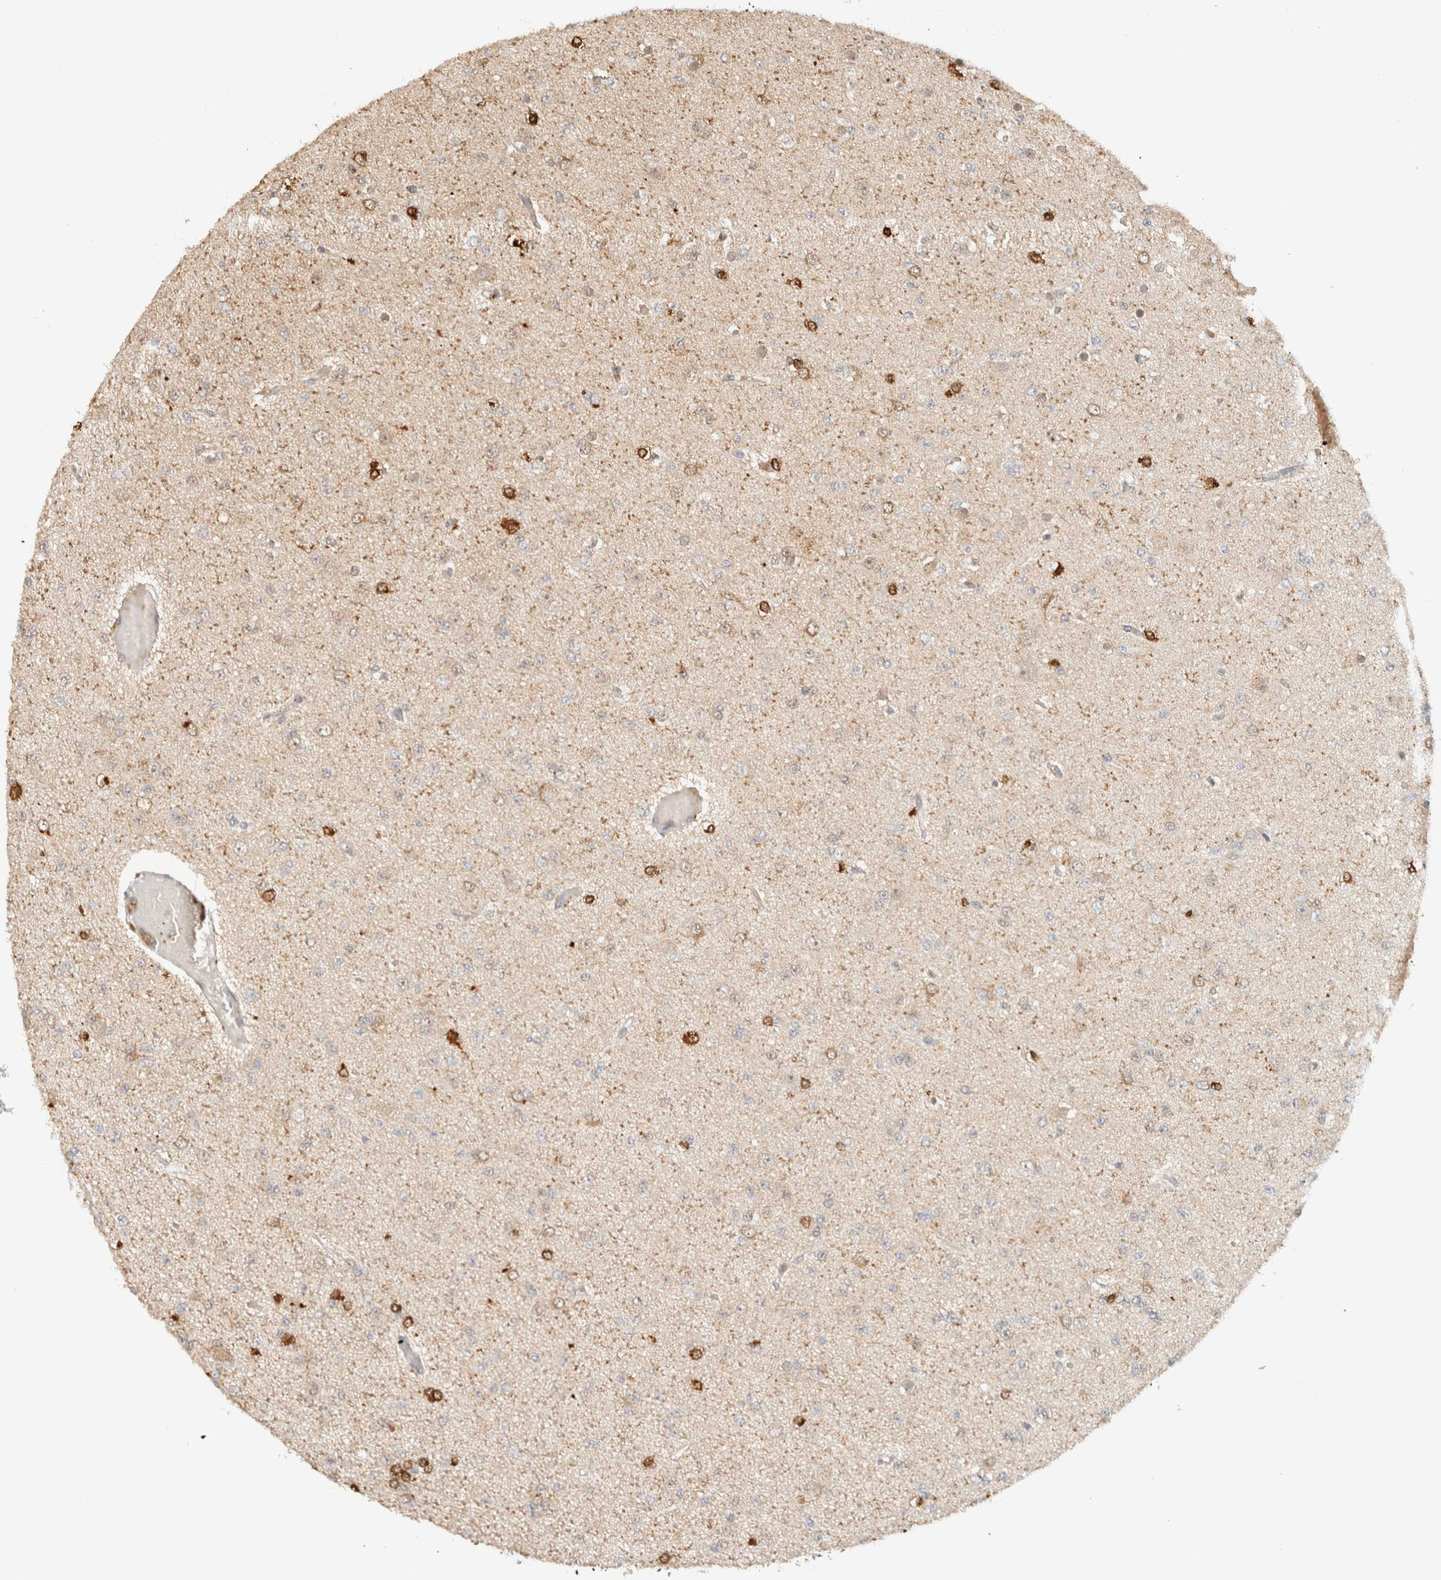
{"staining": {"intensity": "negative", "quantity": "none", "location": "none"}, "tissue": "glioma", "cell_type": "Tumor cells", "image_type": "cancer", "snomed": [{"axis": "morphology", "description": "Glioma, malignant, Low grade"}, {"axis": "topography", "description": "Brain"}], "caption": "Histopathology image shows no significant protein staining in tumor cells of low-grade glioma (malignant). (Immunohistochemistry (ihc), brightfield microscopy, high magnification).", "gene": "CA13", "patient": {"sex": "female", "age": 22}}